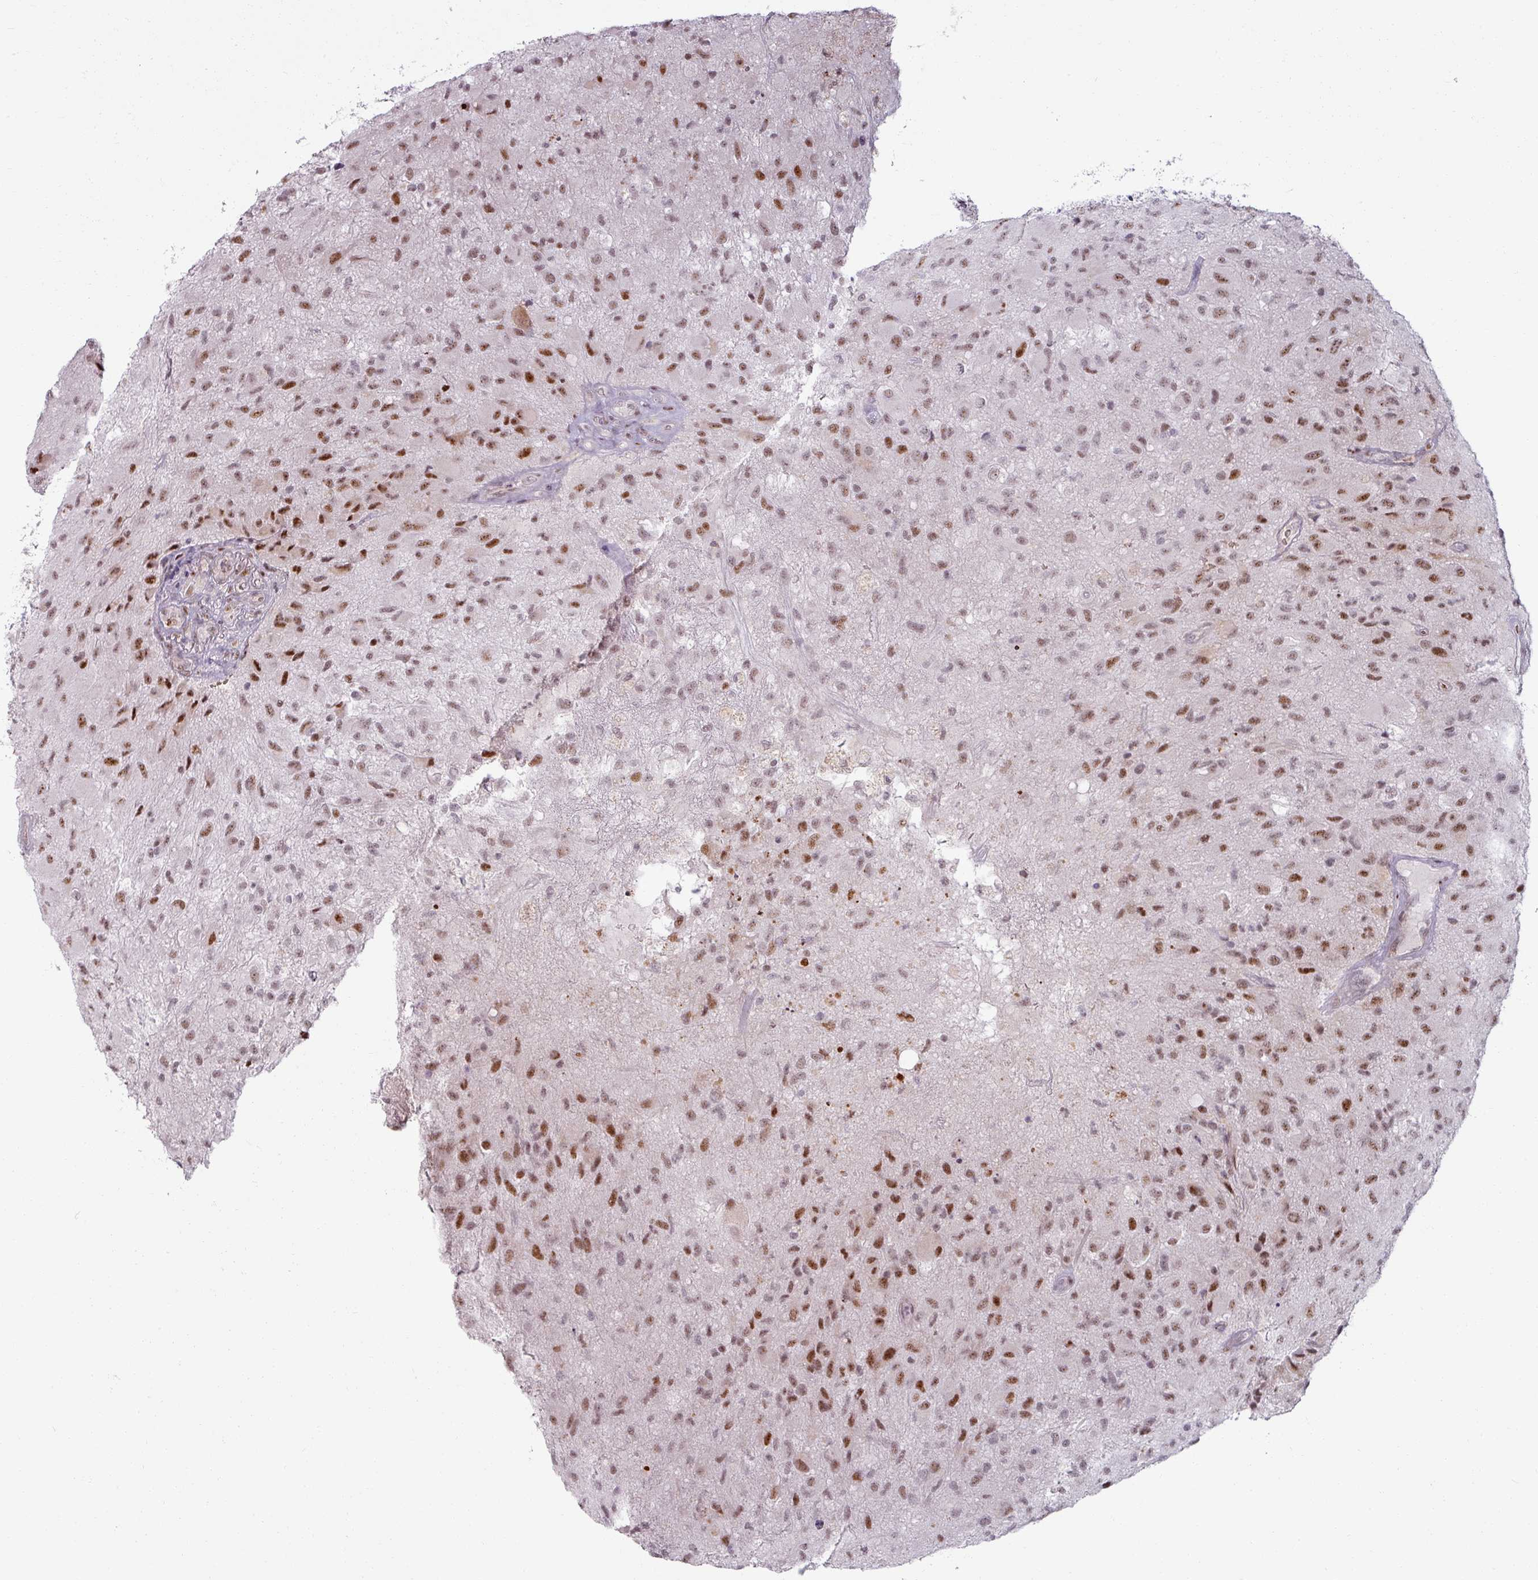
{"staining": {"intensity": "moderate", "quantity": "25%-75%", "location": "nuclear"}, "tissue": "glioma", "cell_type": "Tumor cells", "image_type": "cancer", "snomed": [{"axis": "morphology", "description": "Glioma, malignant, High grade"}, {"axis": "topography", "description": "Brain"}], "caption": "A brown stain shows moderate nuclear staining of a protein in human glioma tumor cells. (DAB IHC with brightfield microscopy, high magnification).", "gene": "NCOR1", "patient": {"sex": "female", "age": 67}}